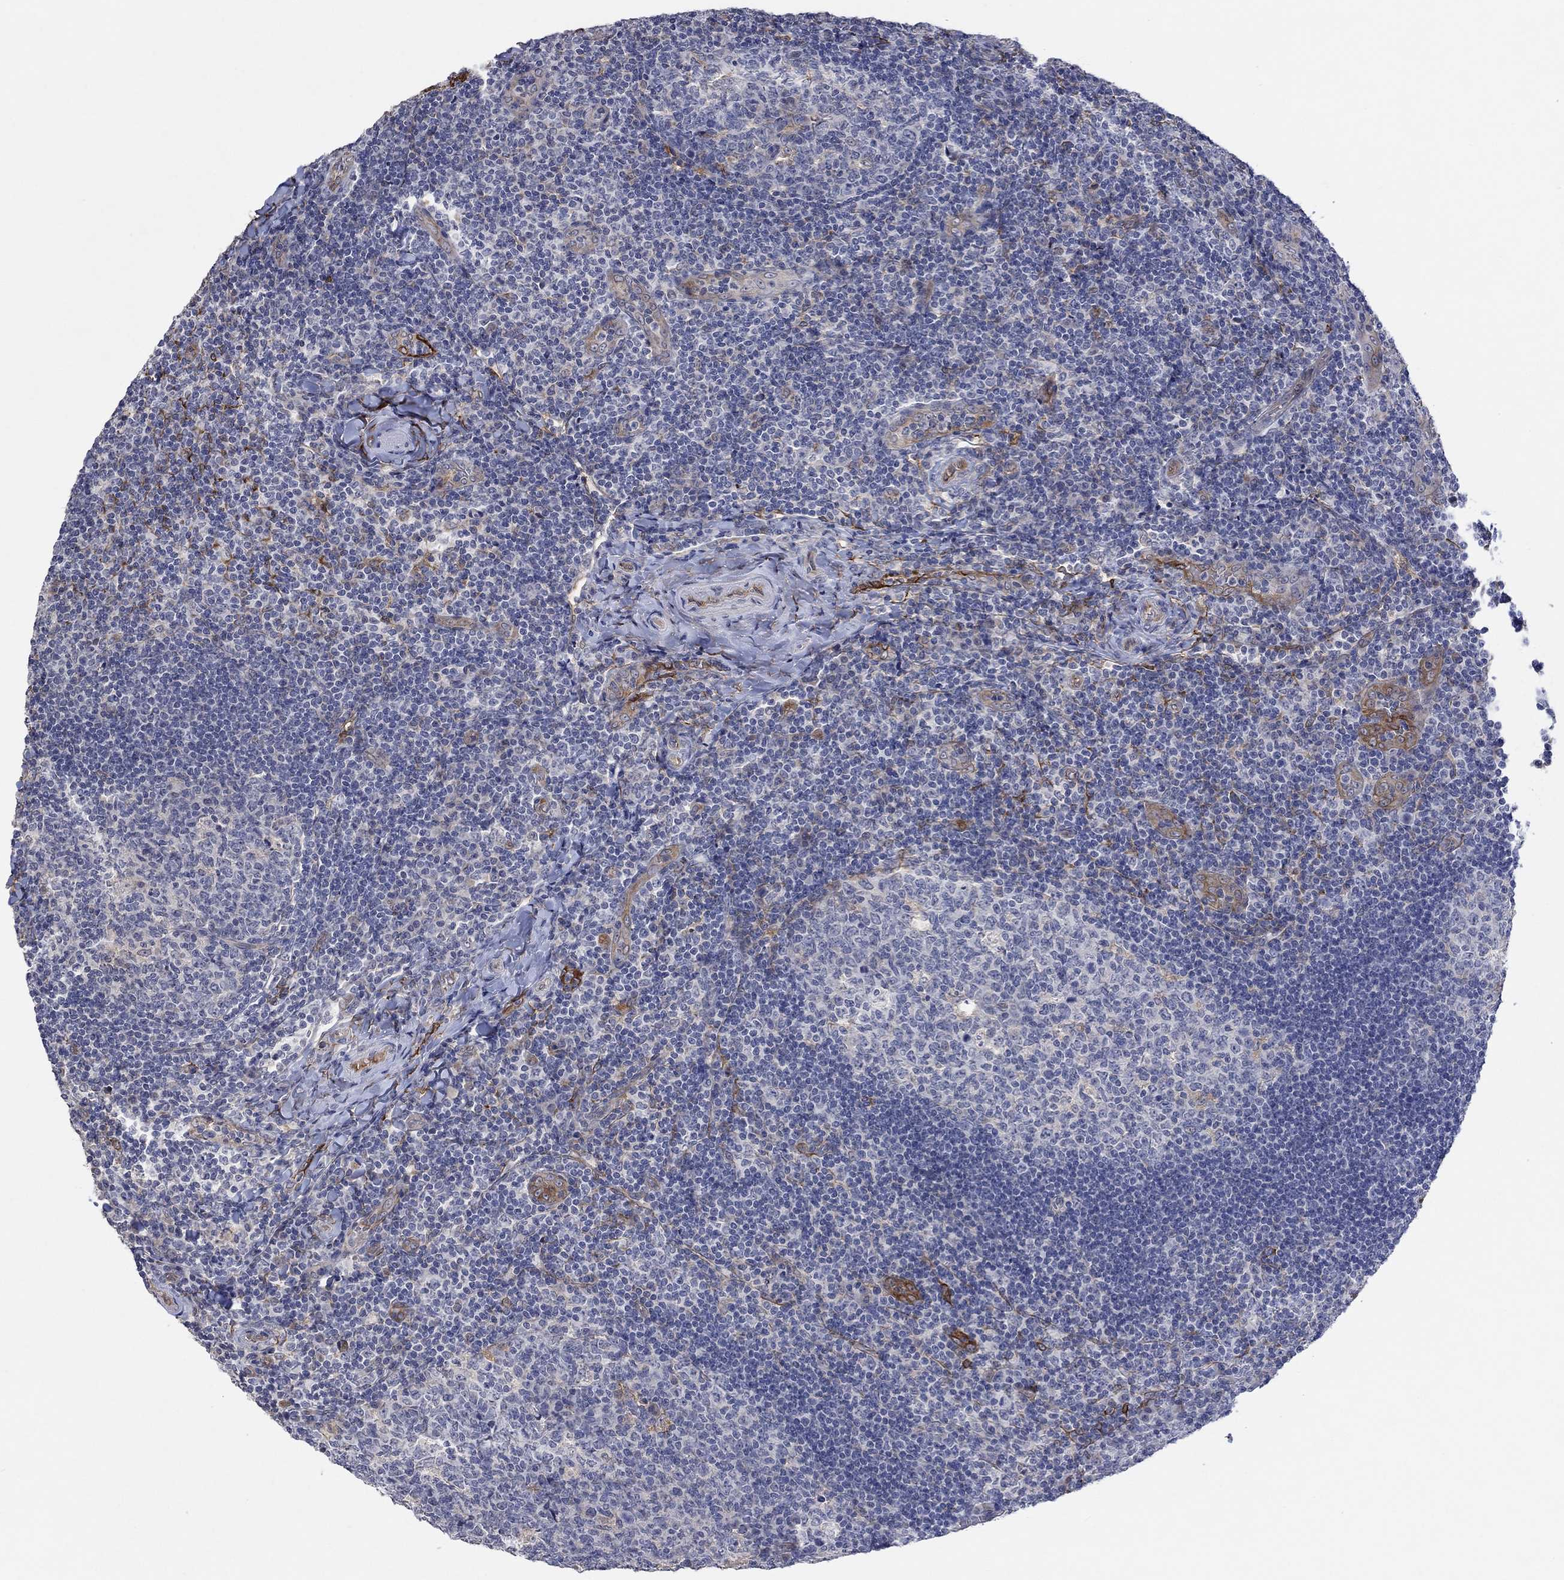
{"staining": {"intensity": "negative", "quantity": "none", "location": "none"}, "tissue": "tonsil", "cell_type": "Germinal center cells", "image_type": "normal", "snomed": [{"axis": "morphology", "description": "Normal tissue, NOS"}, {"axis": "topography", "description": "Tonsil"}], "caption": "There is no significant expression in germinal center cells of tonsil. (Brightfield microscopy of DAB immunohistochemistry (IHC) at high magnification).", "gene": "TGM2", "patient": {"sex": "male", "age": 17}}